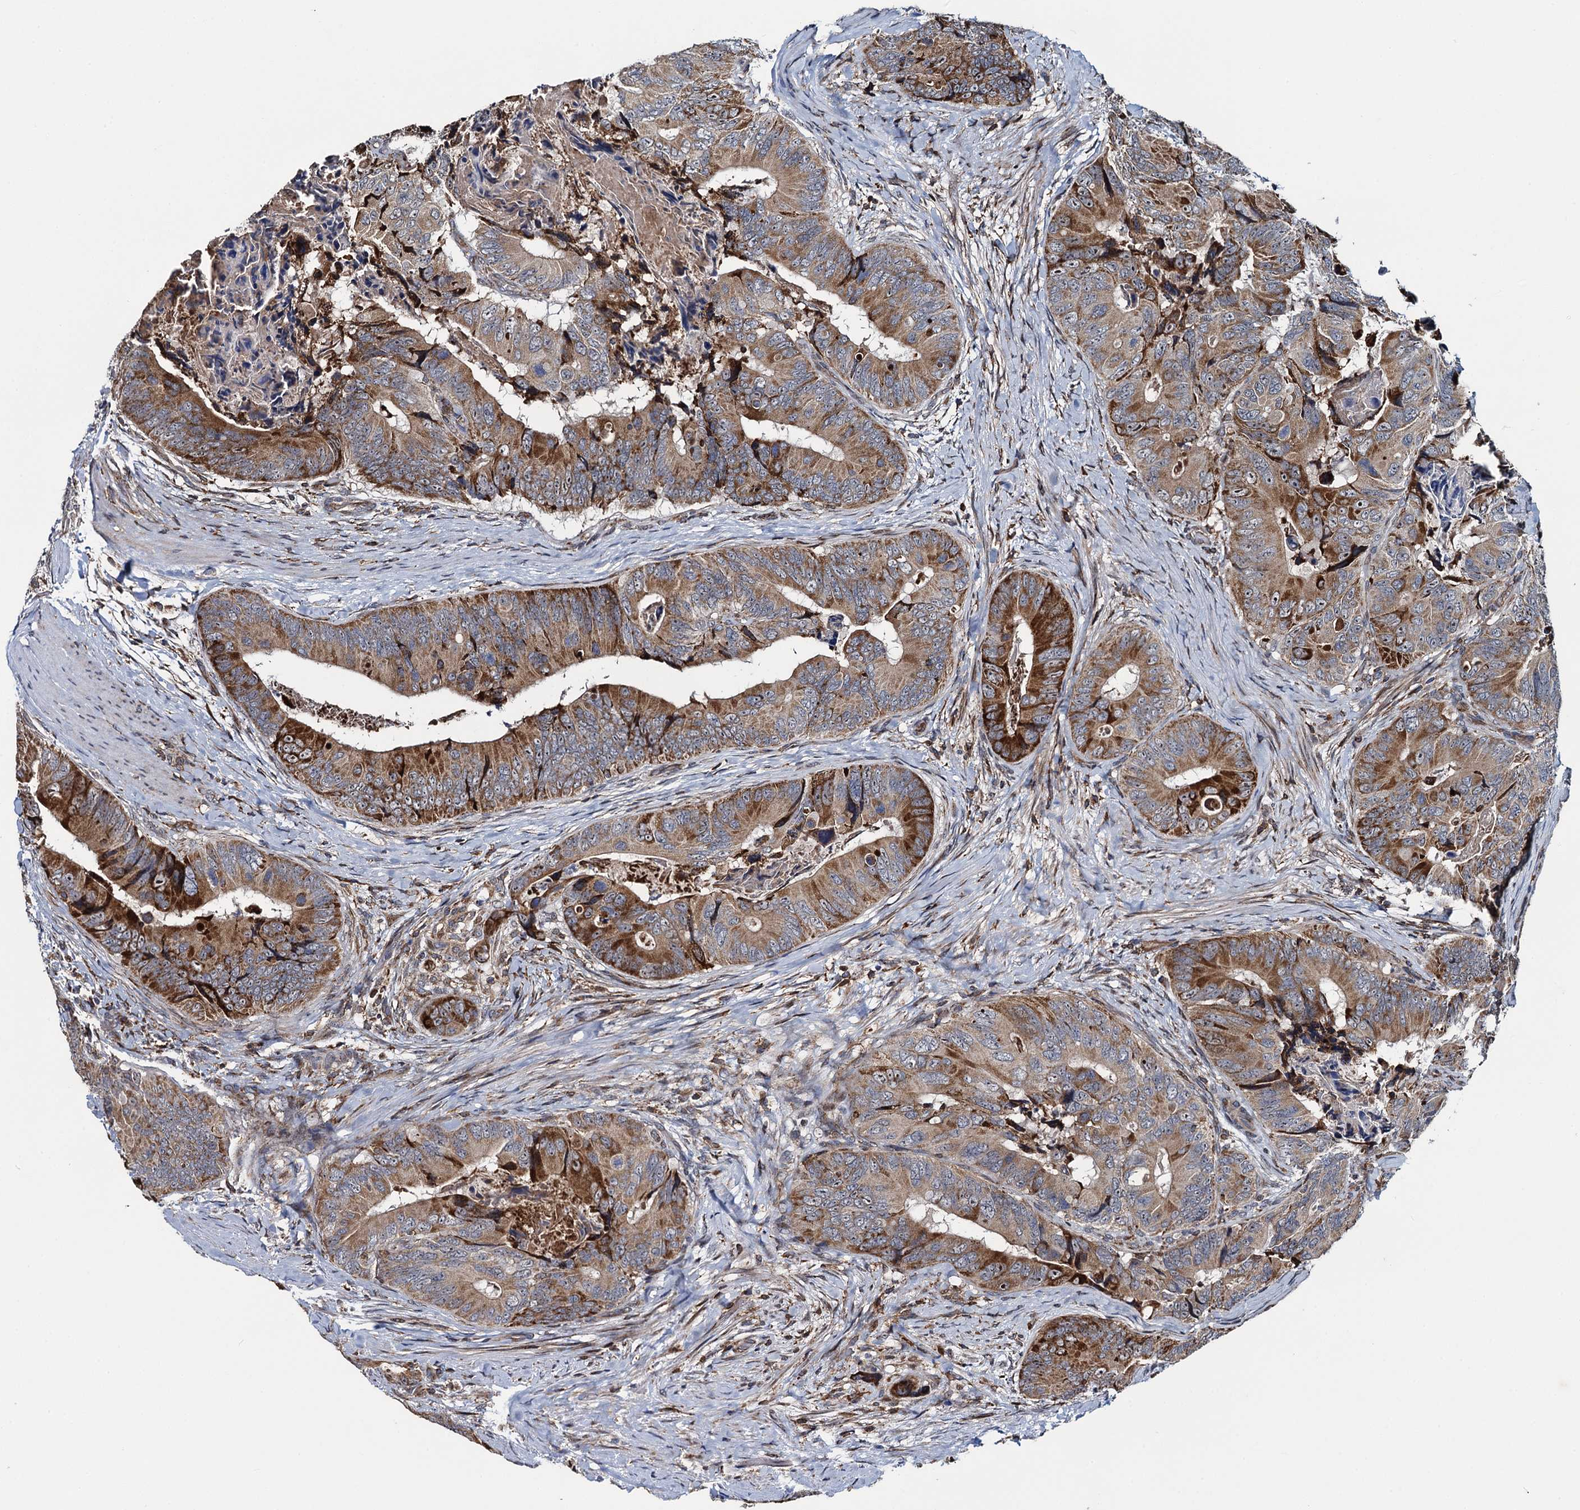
{"staining": {"intensity": "moderate", "quantity": ">75%", "location": "cytoplasmic/membranous"}, "tissue": "colorectal cancer", "cell_type": "Tumor cells", "image_type": "cancer", "snomed": [{"axis": "morphology", "description": "Adenocarcinoma, NOS"}, {"axis": "topography", "description": "Colon"}], "caption": "Immunohistochemical staining of colorectal adenocarcinoma shows moderate cytoplasmic/membranous protein positivity in approximately >75% of tumor cells.", "gene": "CCDC102A", "patient": {"sex": "male", "age": 84}}